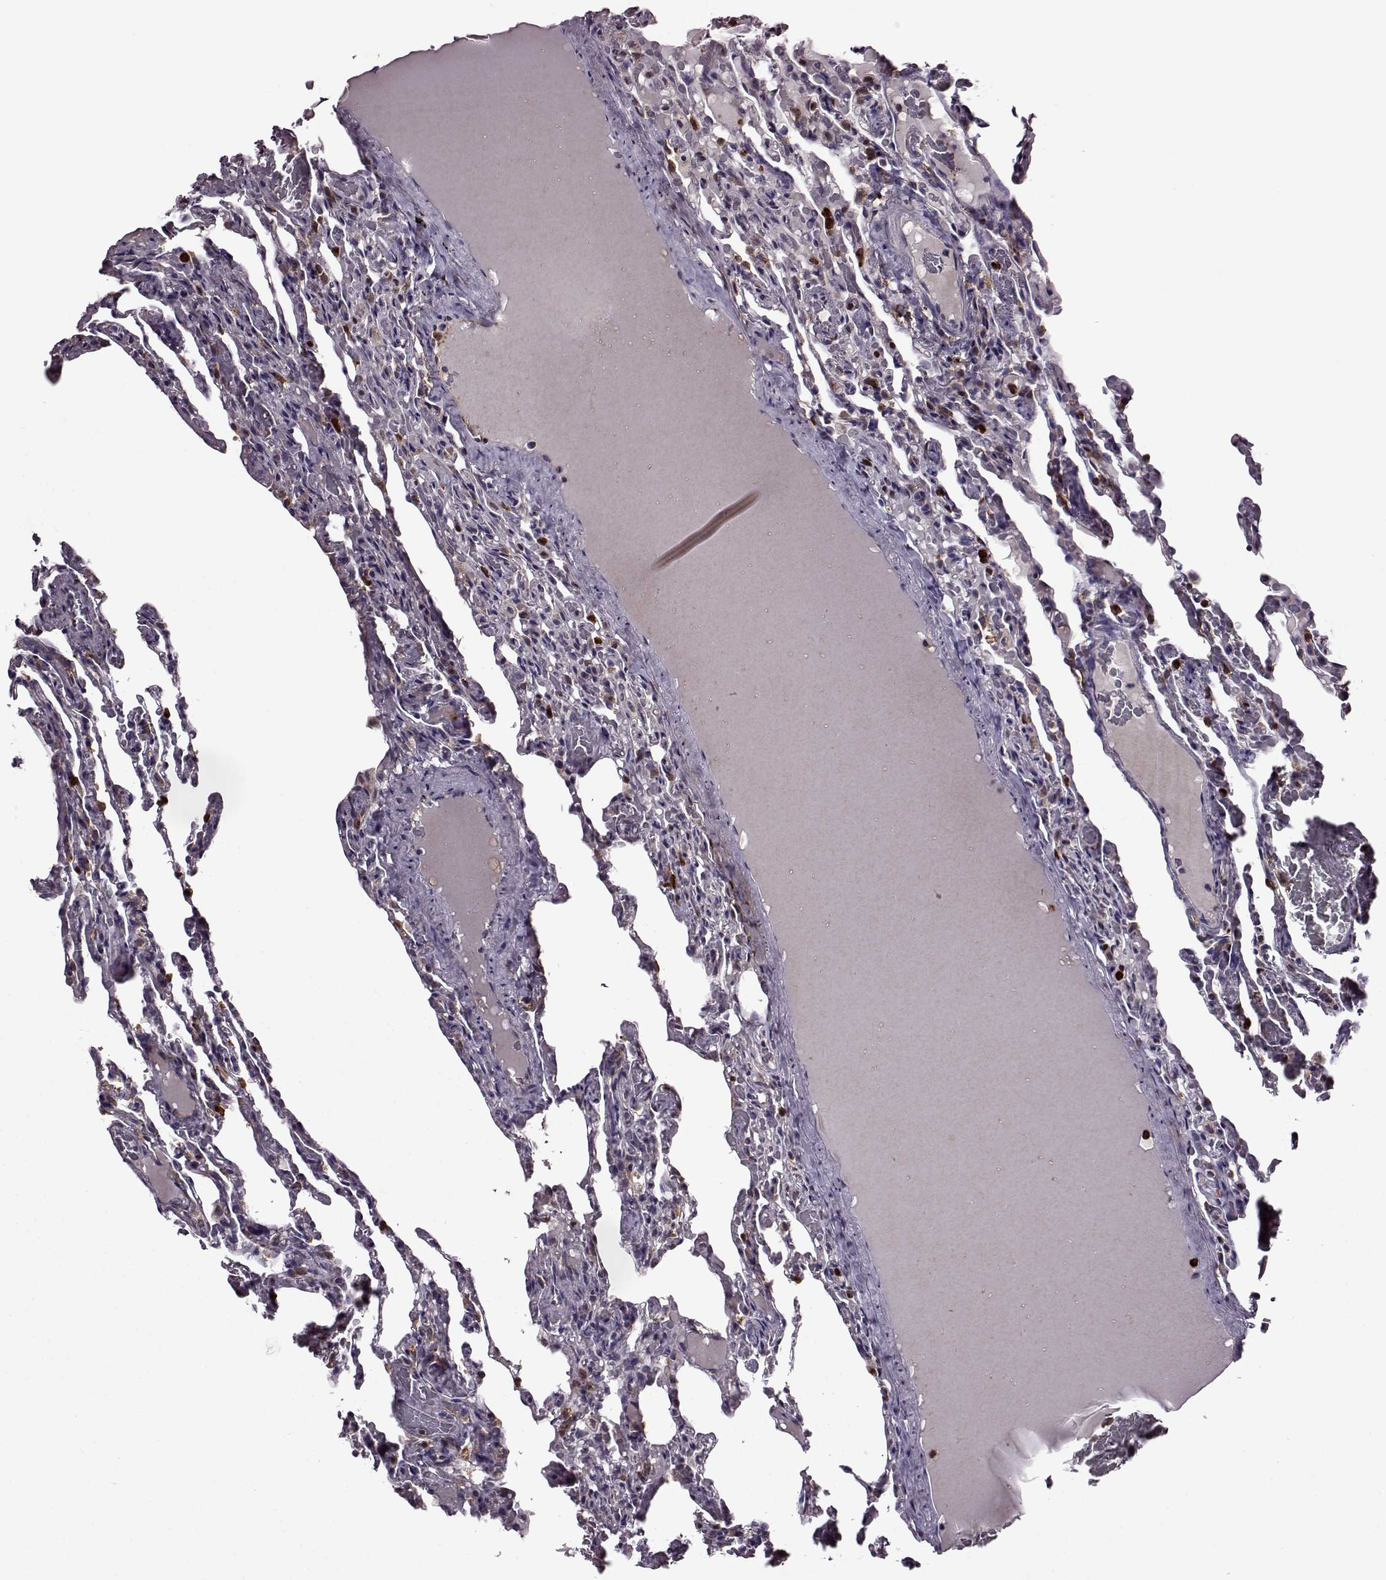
{"staining": {"intensity": "negative", "quantity": "none", "location": "none"}, "tissue": "lung", "cell_type": "Alveolar cells", "image_type": "normal", "snomed": [{"axis": "morphology", "description": "Normal tissue, NOS"}, {"axis": "topography", "description": "Lung"}], "caption": "The micrograph exhibits no staining of alveolar cells in unremarkable lung. (Brightfield microscopy of DAB immunohistochemistry at high magnification).", "gene": "MTSS1", "patient": {"sex": "female", "age": 43}}